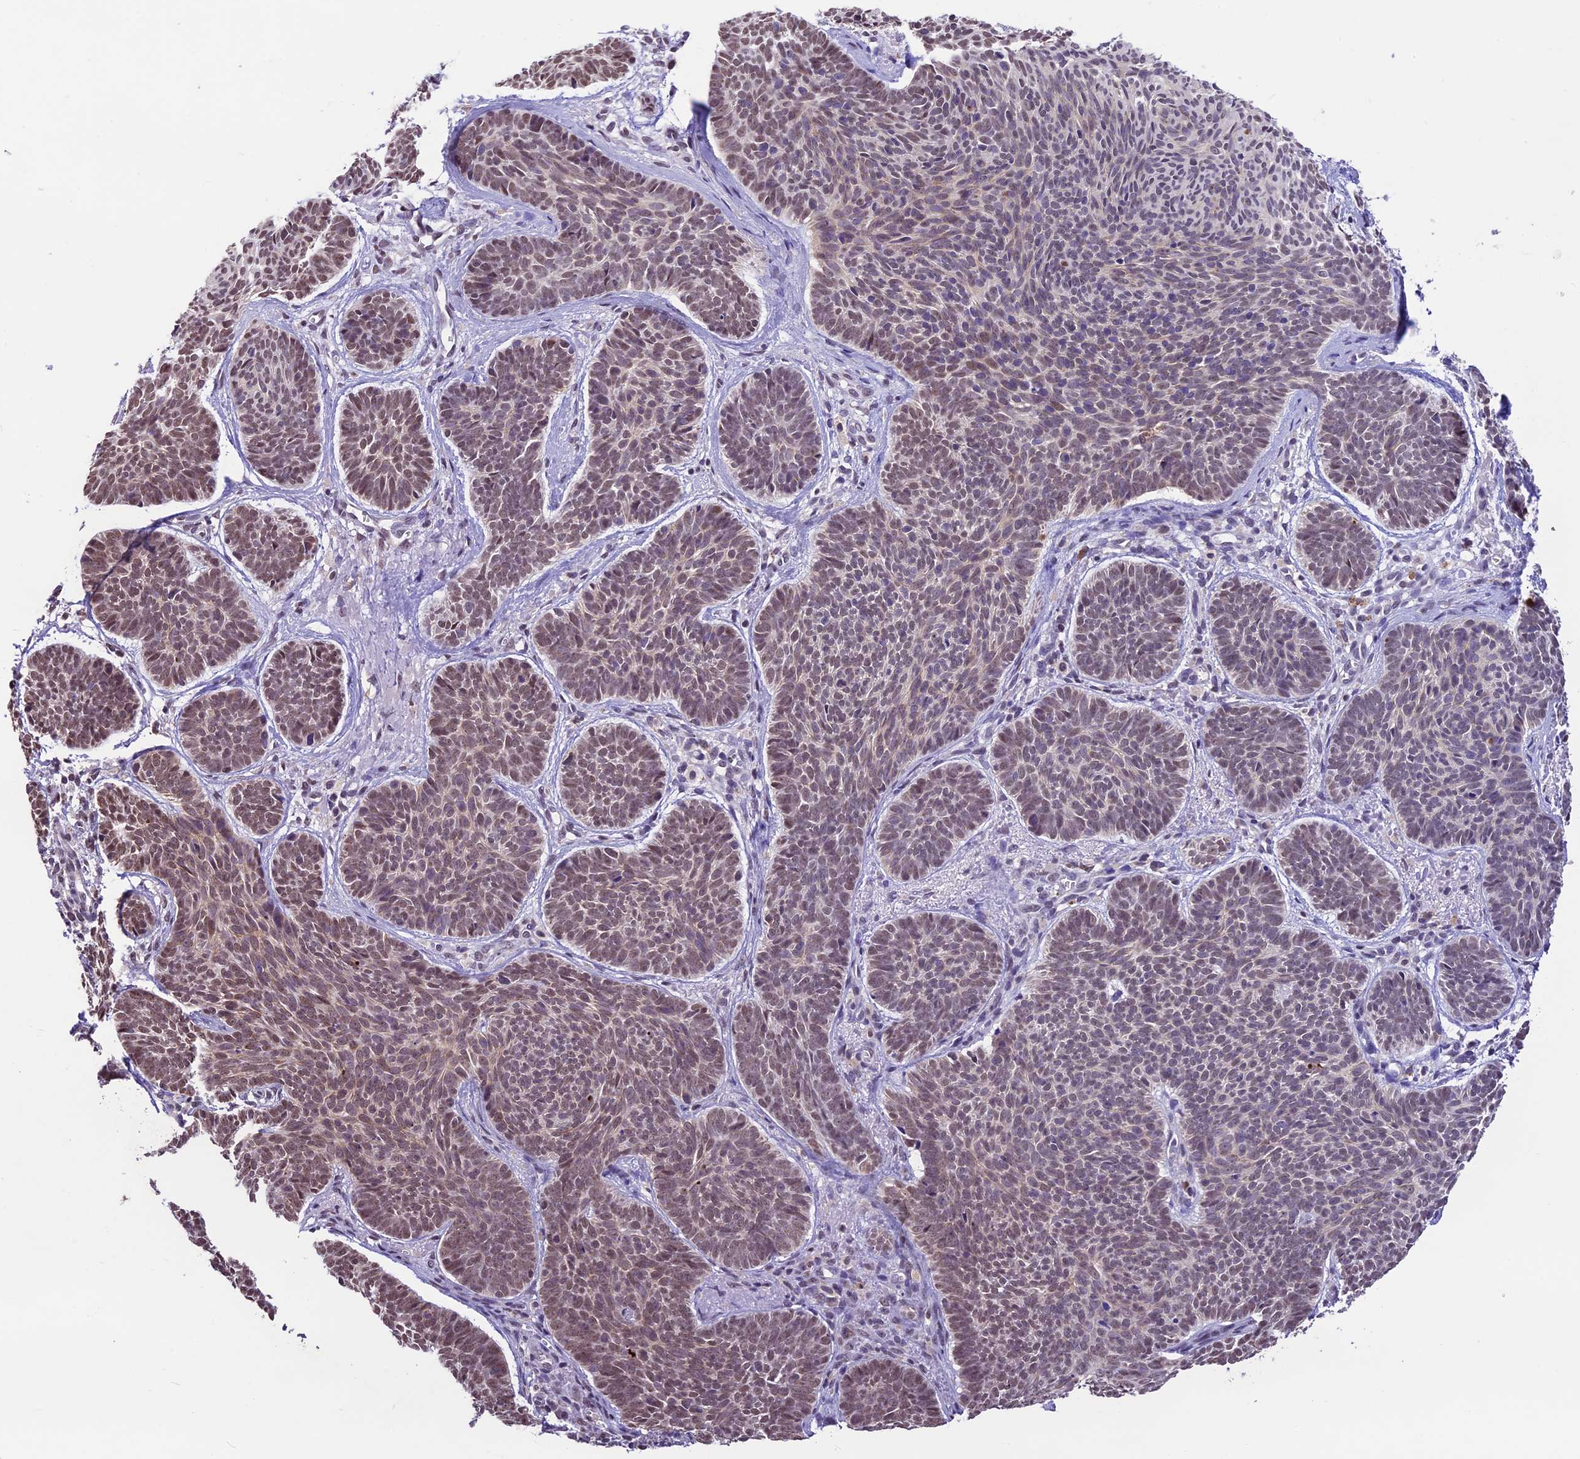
{"staining": {"intensity": "weak", "quantity": "25%-75%", "location": "nuclear"}, "tissue": "skin cancer", "cell_type": "Tumor cells", "image_type": "cancer", "snomed": [{"axis": "morphology", "description": "Basal cell carcinoma"}, {"axis": "topography", "description": "Skin"}], "caption": "Skin cancer stained for a protein exhibits weak nuclear positivity in tumor cells. (IHC, brightfield microscopy, high magnification).", "gene": "CARS2", "patient": {"sex": "female", "age": 74}}